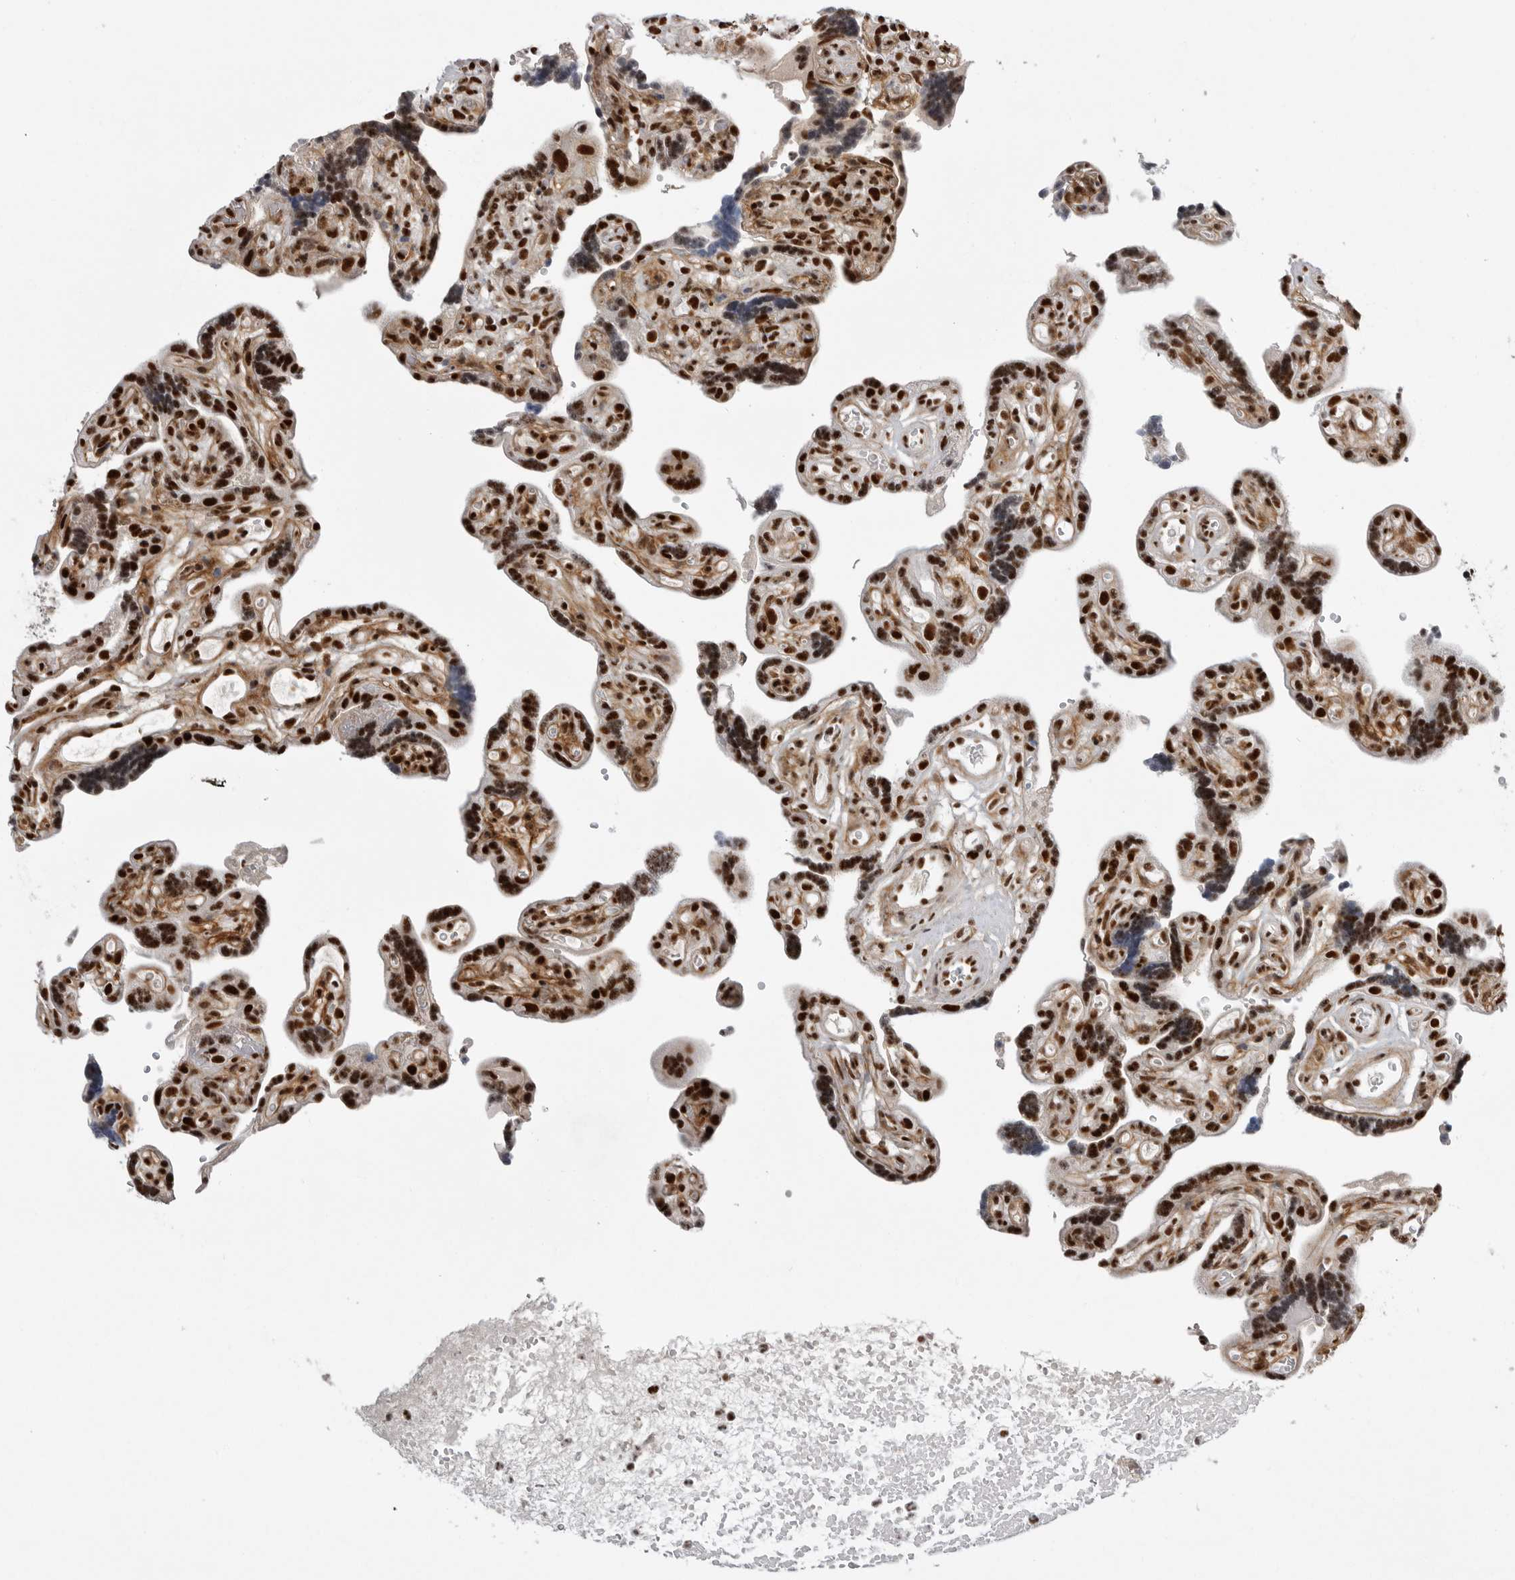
{"staining": {"intensity": "strong", "quantity": ">75%", "location": "nuclear"}, "tissue": "placenta", "cell_type": "Decidual cells", "image_type": "normal", "snomed": [{"axis": "morphology", "description": "Normal tissue, NOS"}, {"axis": "topography", "description": "Placenta"}], "caption": "Protein analysis of normal placenta reveals strong nuclear positivity in approximately >75% of decidual cells.", "gene": "PPP1R8", "patient": {"sex": "female", "age": 30}}